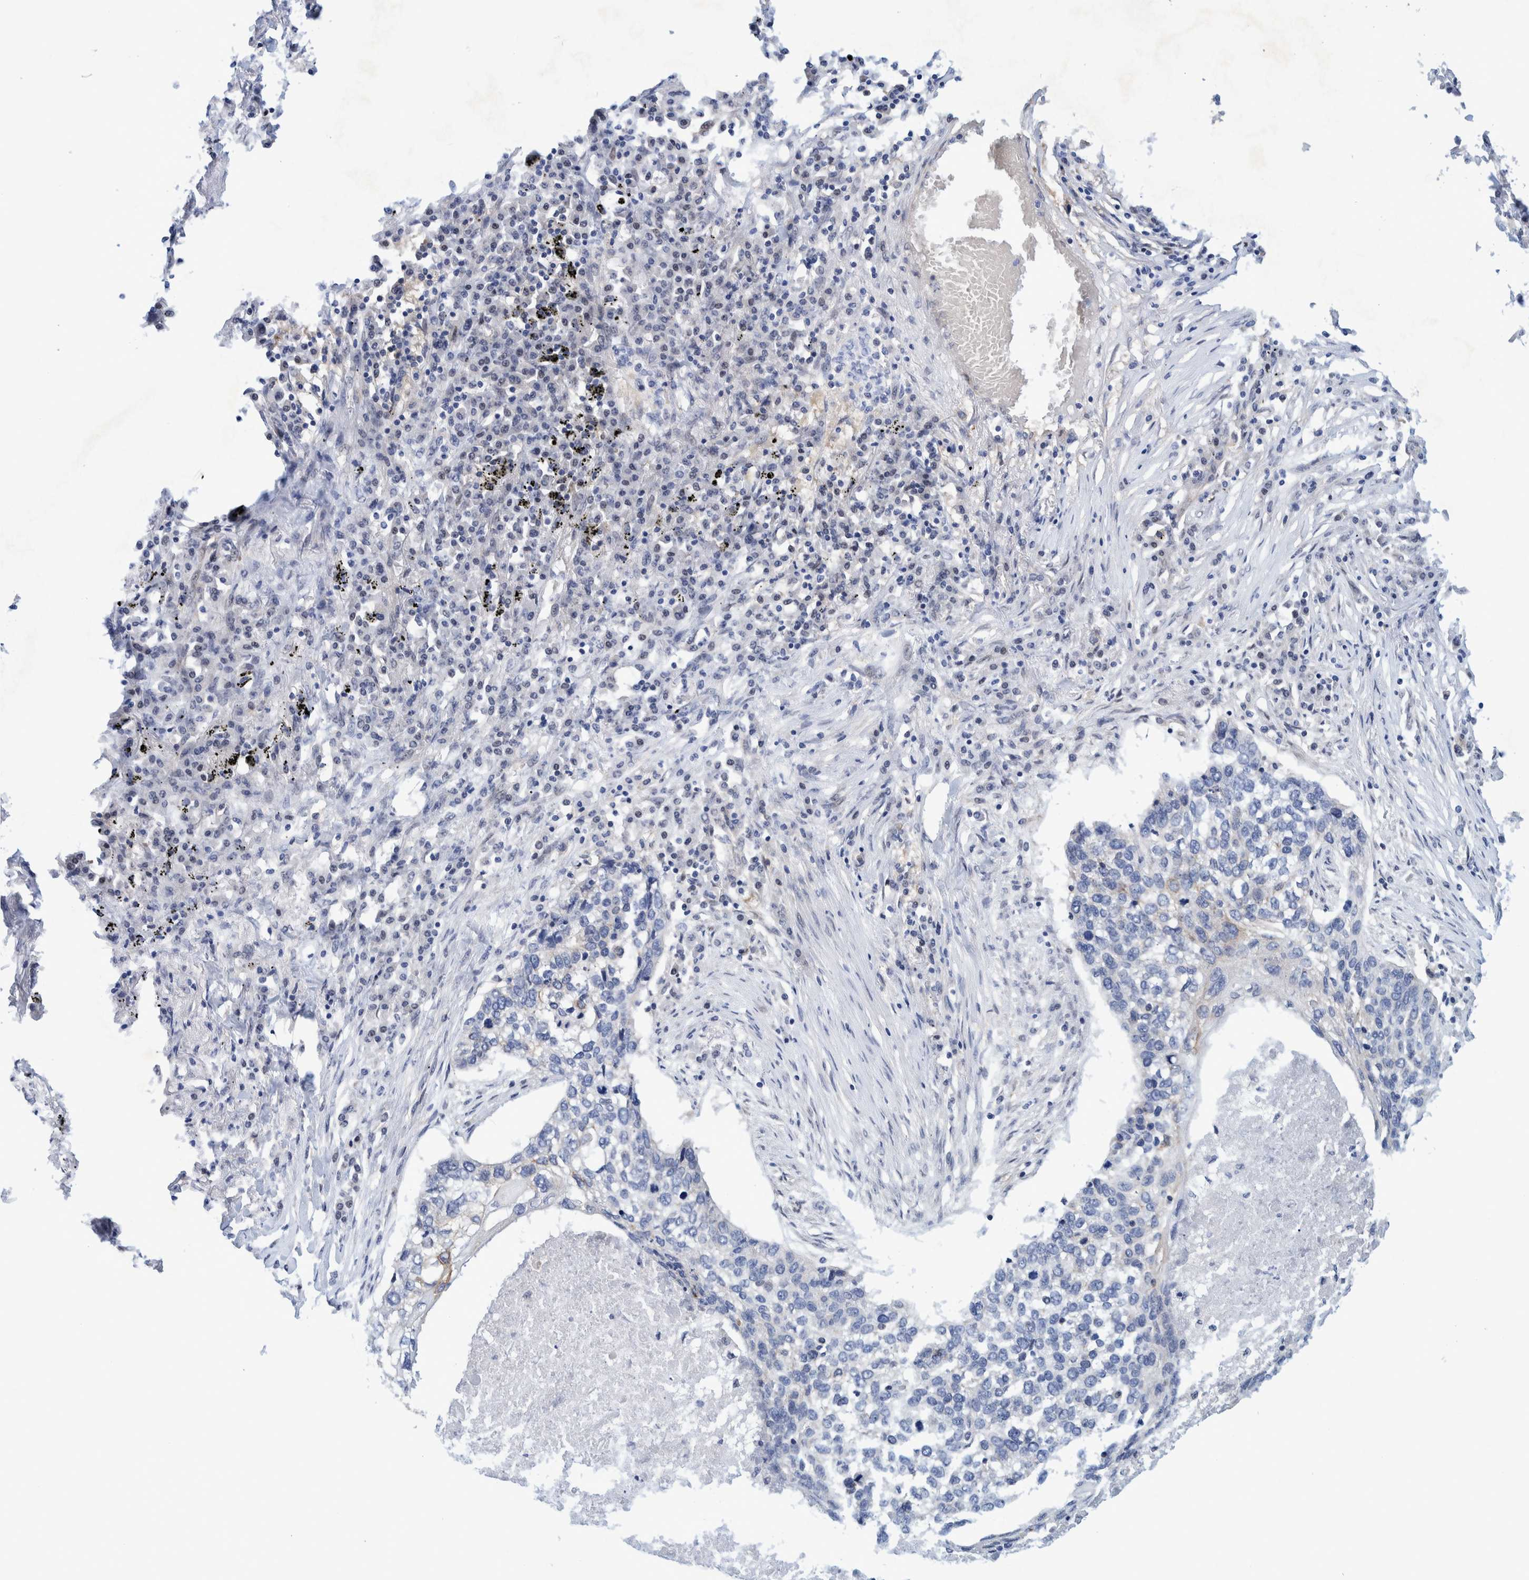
{"staining": {"intensity": "negative", "quantity": "none", "location": "none"}, "tissue": "lung cancer", "cell_type": "Tumor cells", "image_type": "cancer", "snomed": [{"axis": "morphology", "description": "Squamous cell carcinoma, NOS"}, {"axis": "topography", "description": "Lung"}], "caption": "Tumor cells are negative for protein expression in human lung cancer.", "gene": "PFAS", "patient": {"sex": "female", "age": 63}}